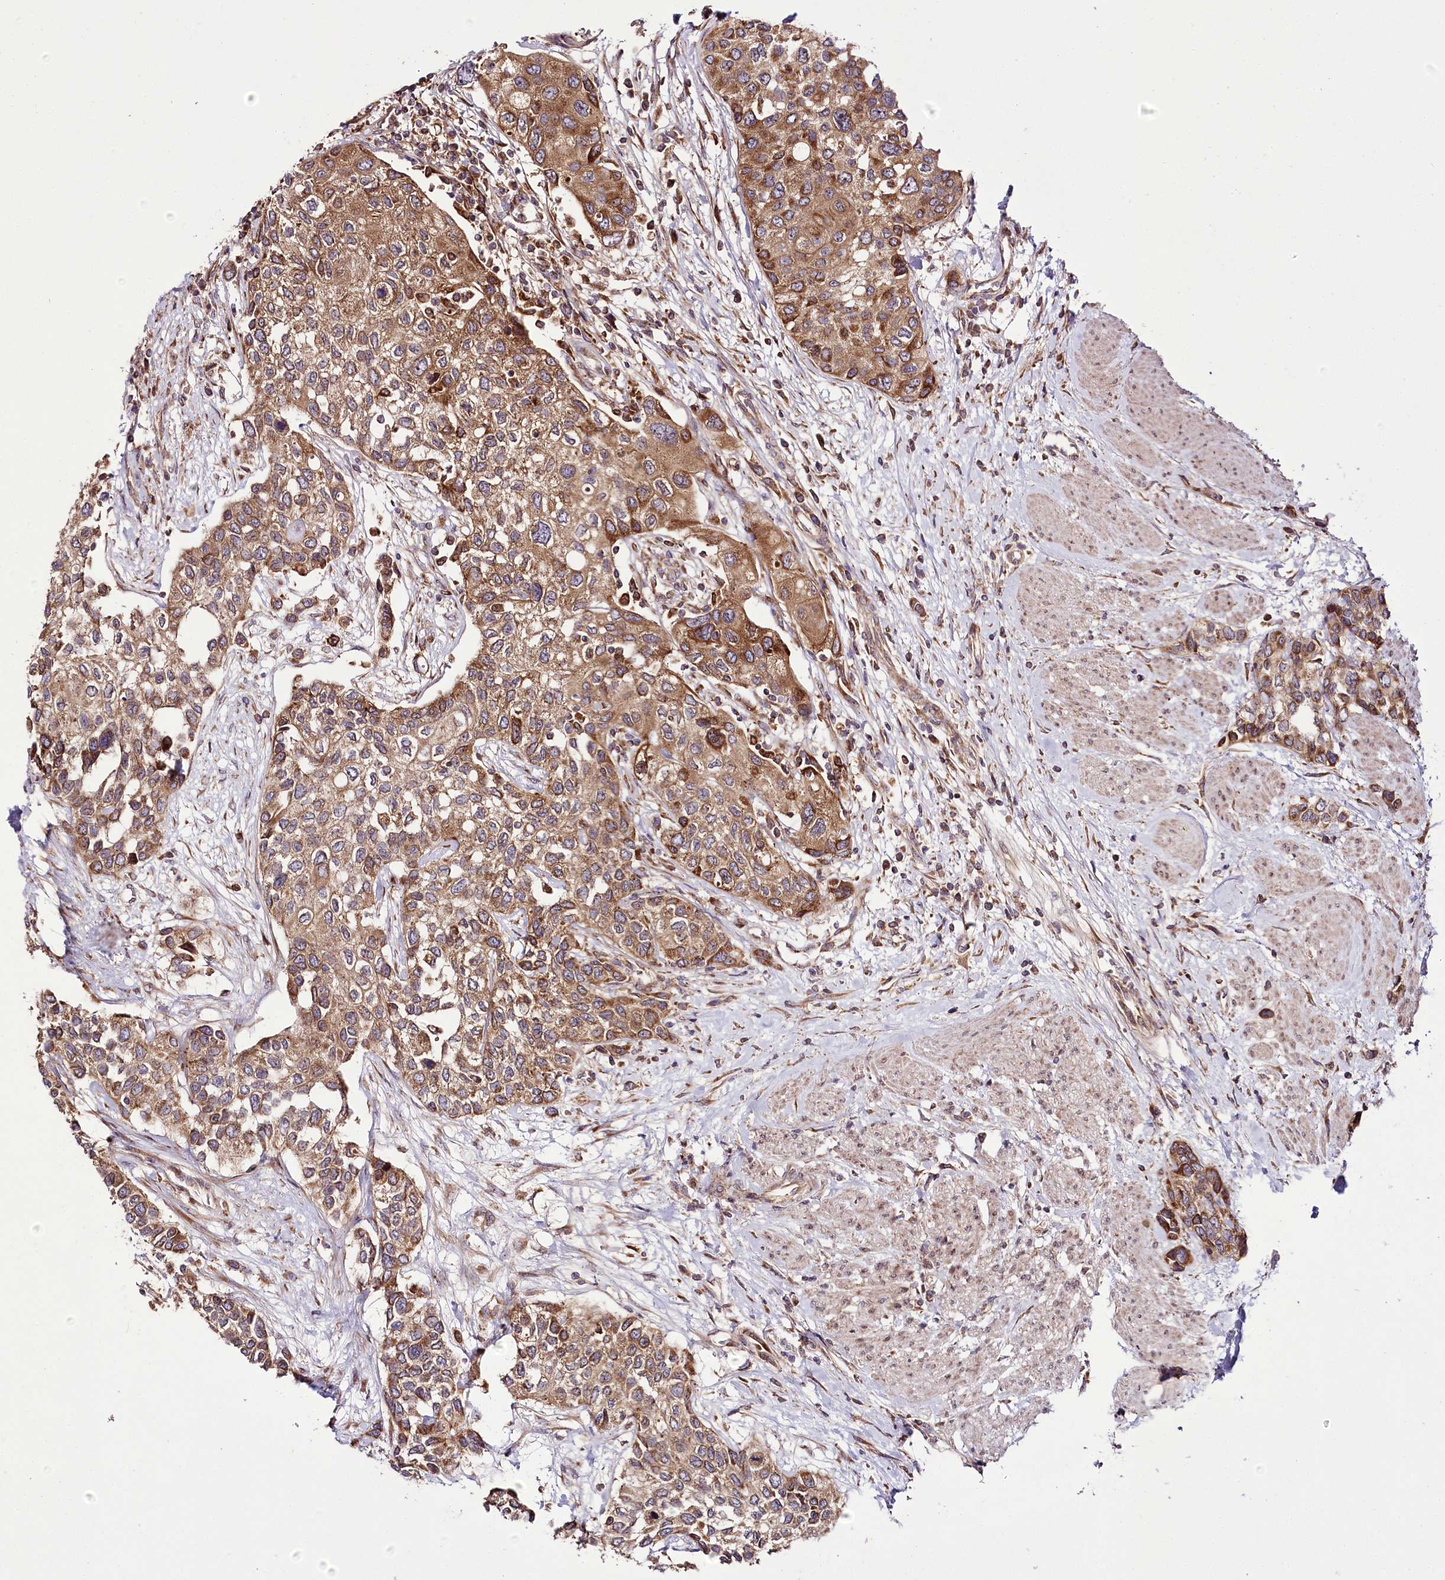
{"staining": {"intensity": "moderate", "quantity": ">75%", "location": "cytoplasmic/membranous"}, "tissue": "urothelial cancer", "cell_type": "Tumor cells", "image_type": "cancer", "snomed": [{"axis": "morphology", "description": "Normal tissue, NOS"}, {"axis": "morphology", "description": "Urothelial carcinoma, High grade"}, {"axis": "topography", "description": "Vascular tissue"}, {"axis": "topography", "description": "Urinary bladder"}], "caption": "Moderate cytoplasmic/membranous expression is identified in approximately >75% of tumor cells in high-grade urothelial carcinoma.", "gene": "RAB7A", "patient": {"sex": "female", "age": 56}}